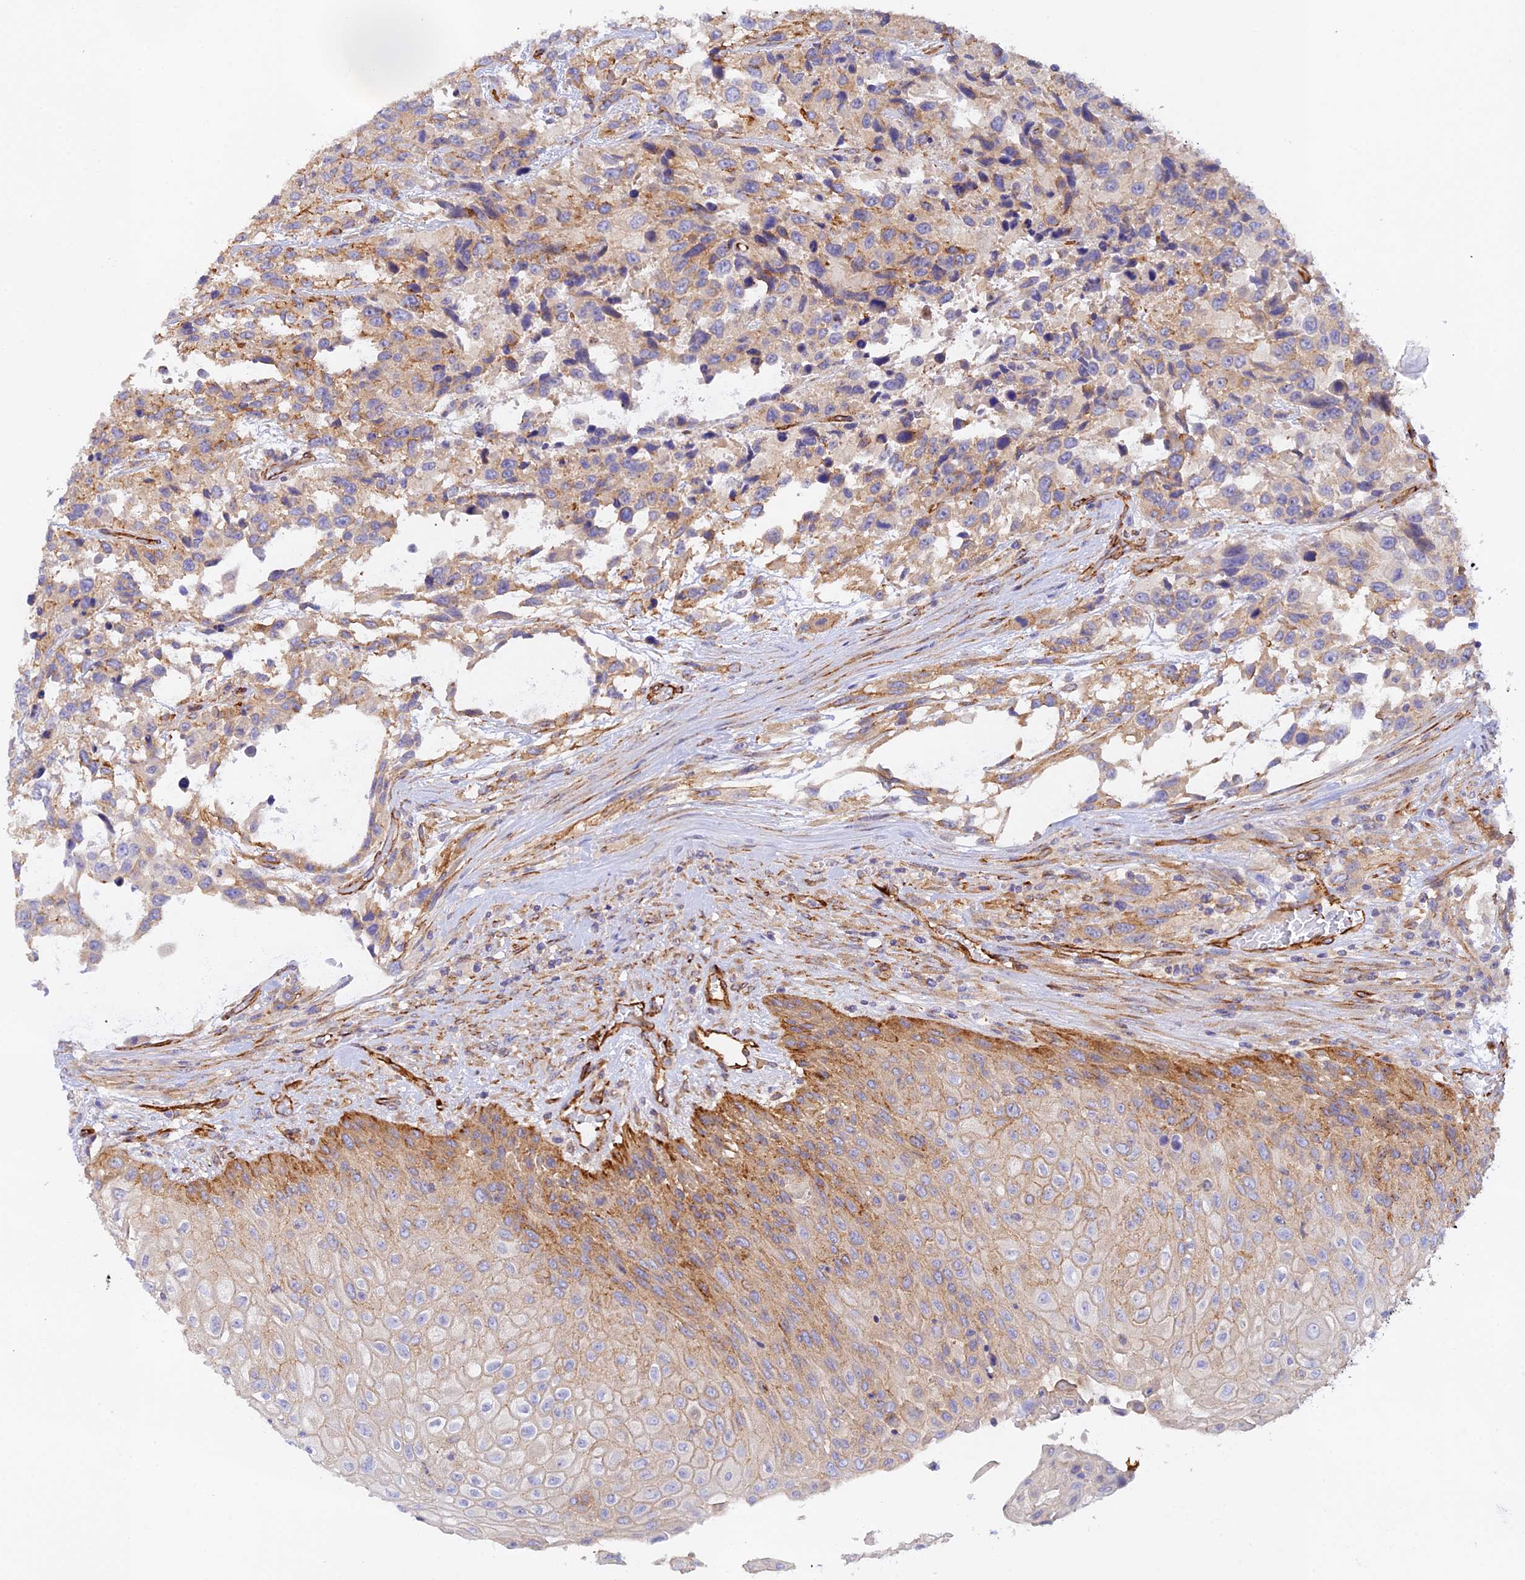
{"staining": {"intensity": "moderate", "quantity": "25%-75%", "location": "cytoplasmic/membranous"}, "tissue": "urothelial cancer", "cell_type": "Tumor cells", "image_type": "cancer", "snomed": [{"axis": "morphology", "description": "Urothelial carcinoma, High grade"}, {"axis": "topography", "description": "Urinary bladder"}], "caption": "A medium amount of moderate cytoplasmic/membranous expression is seen in approximately 25%-75% of tumor cells in urothelial cancer tissue.", "gene": "MYO9A", "patient": {"sex": "female", "age": 70}}